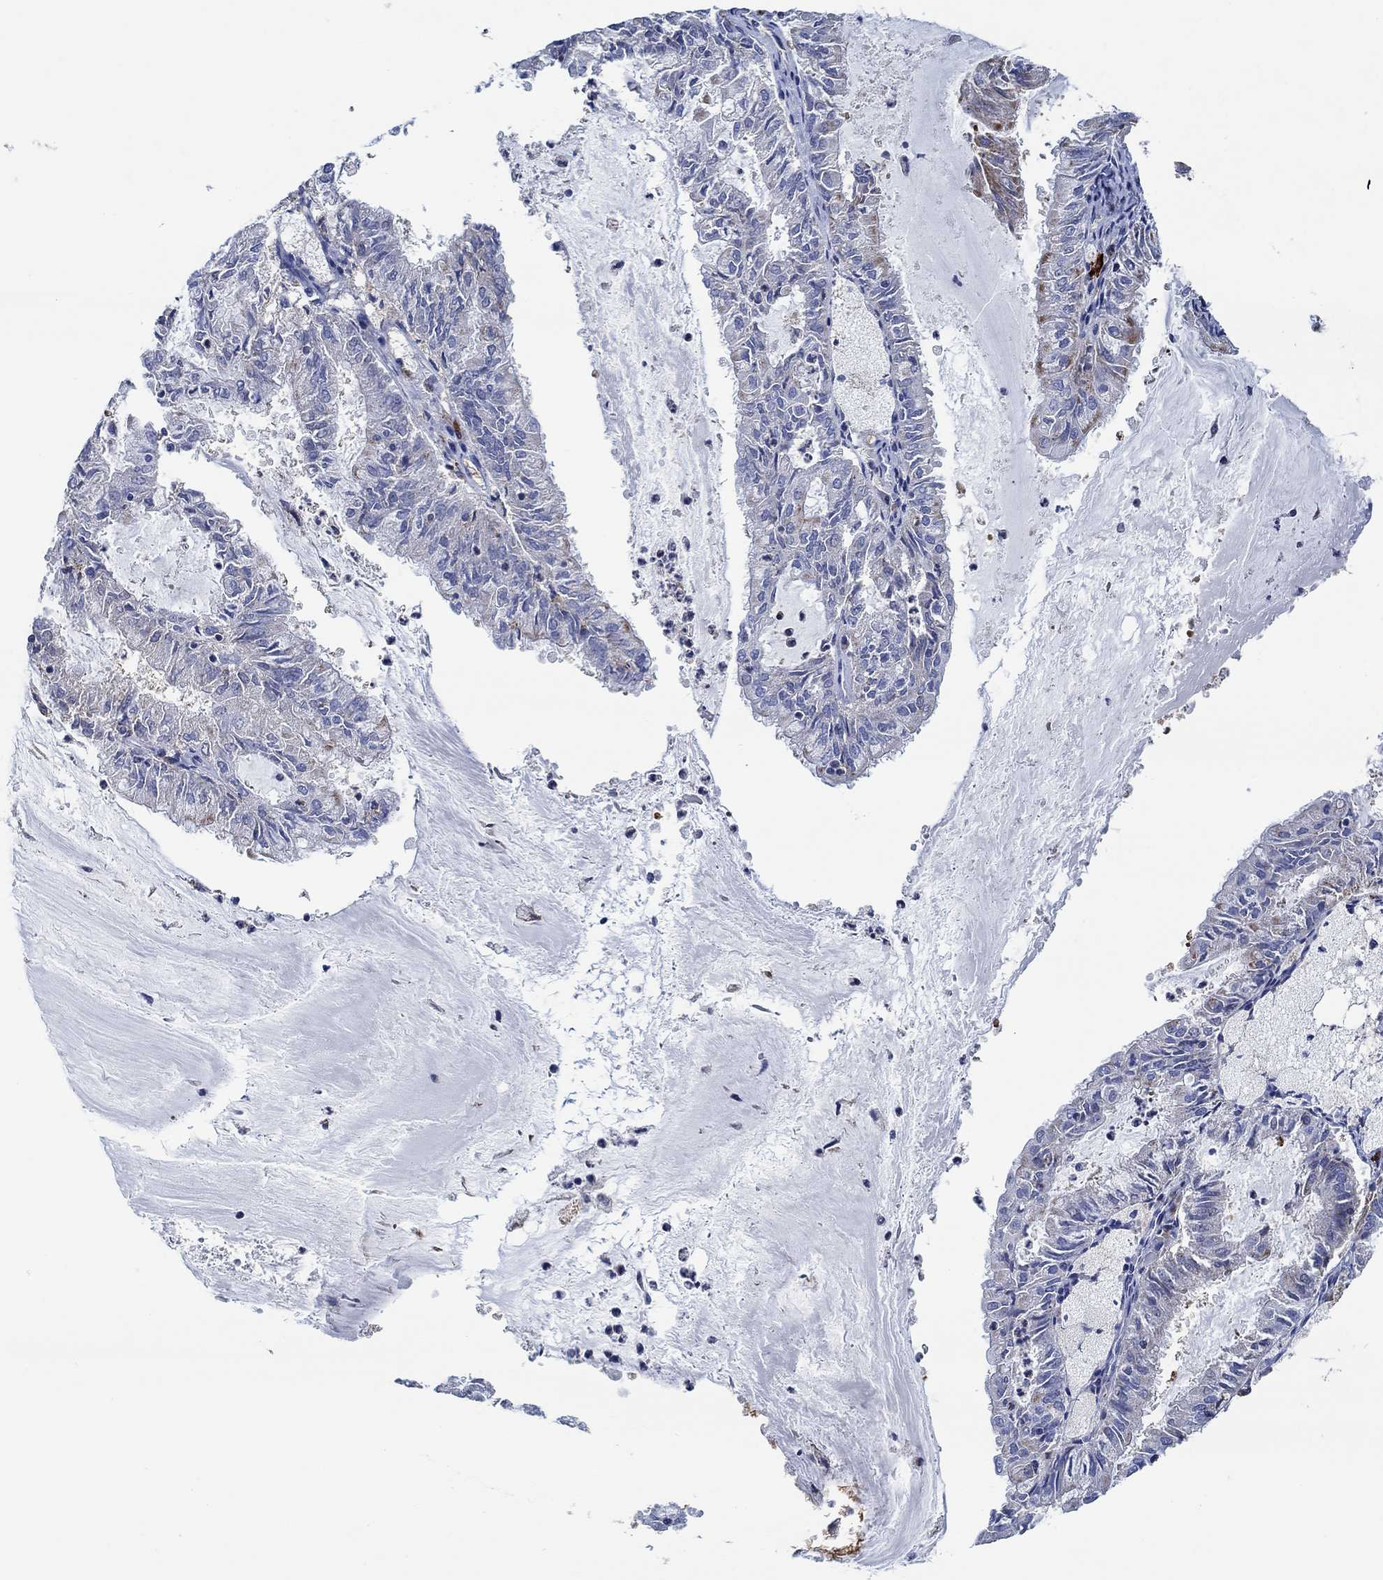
{"staining": {"intensity": "negative", "quantity": "none", "location": "none"}, "tissue": "endometrial cancer", "cell_type": "Tumor cells", "image_type": "cancer", "snomed": [{"axis": "morphology", "description": "Adenocarcinoma, NOS"}, {"axis": "topography", "description": "Endometrium"}], "caption": "Human adenocarcinoma (endometrial) stained for a protein using immunohistochemistry reveals no positivity in tumor cells.", "gene": "MPP1", "patient": {"sex": "female", "age": 57}}